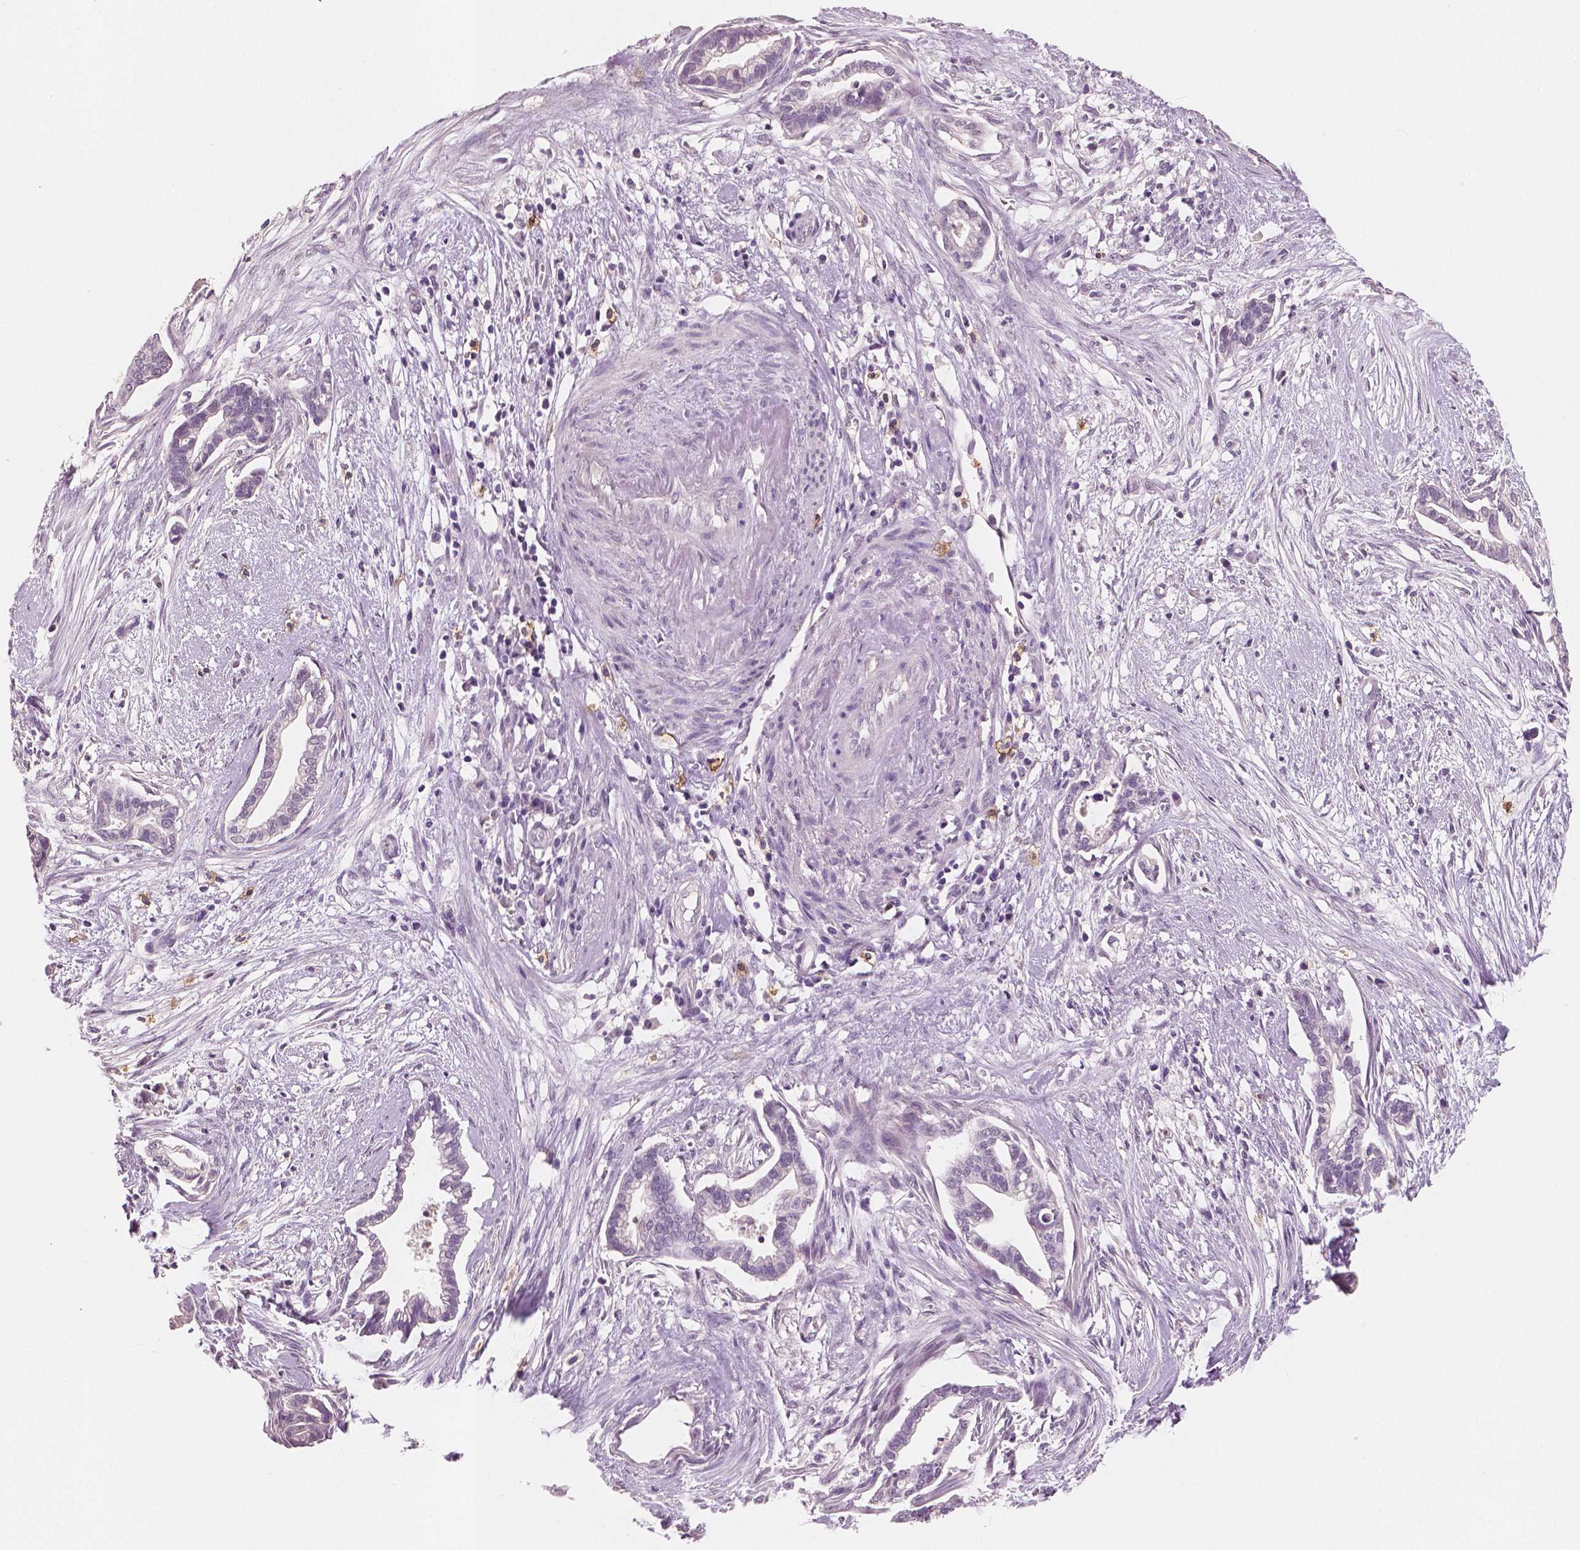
{"staining": {"intensity": "negative", "quantity": "none", "location": "none"}, "tissue": "cervical cancer", "cell_type": "Tumor cells", "image_type": "cancer", "snomed": [{"axis": "morphology", "description": "Adenocarcinoma, NOS"}, {"axis": "topography", "description": "Cervix"}], "caption": "Immunohistochemistry of cervical cancer (adenocarcinoma) displays no expression in tumor cells.", "gene": "KIT", "patient": {"sex": "female", "age": 62}}